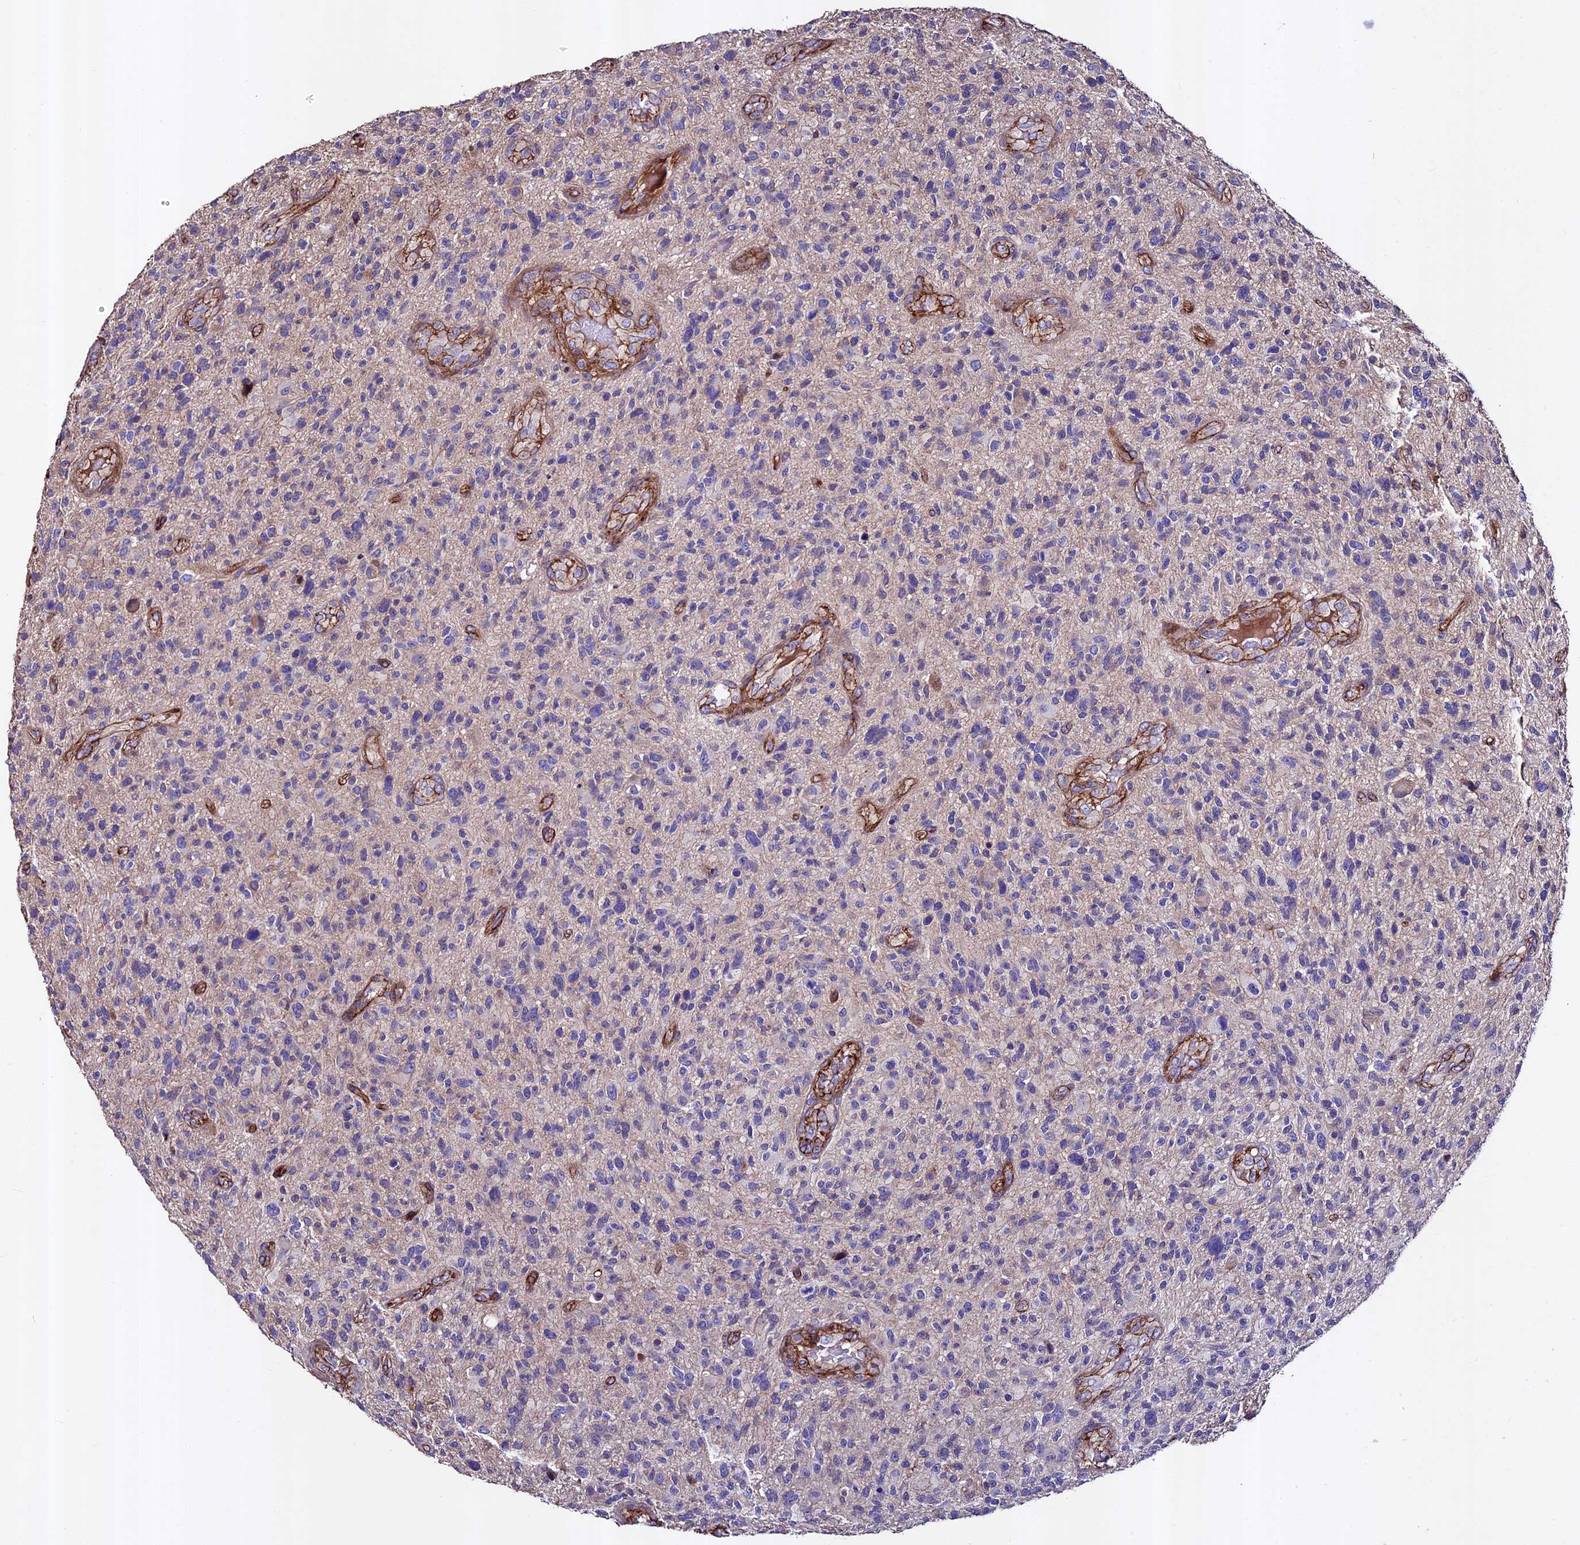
{"staining": {"intensity": "negative", "quantity": "none", "location": "none"}, "tissue": "glioma", "cell_type": "Tumor cells", "image_type": "cancer", "snomed": [{"axis": "morphology", "description": "Glioma, malignant, High grade"}, {"axis": "topography", "description": "Brain"}], "caption": "DAB immunohistochemical staining of malignant high-grade glioma exhibits no significant staining in tumor cells.", "gene": "EVA1B", "patient": {"sex": "male", "age": 47}}